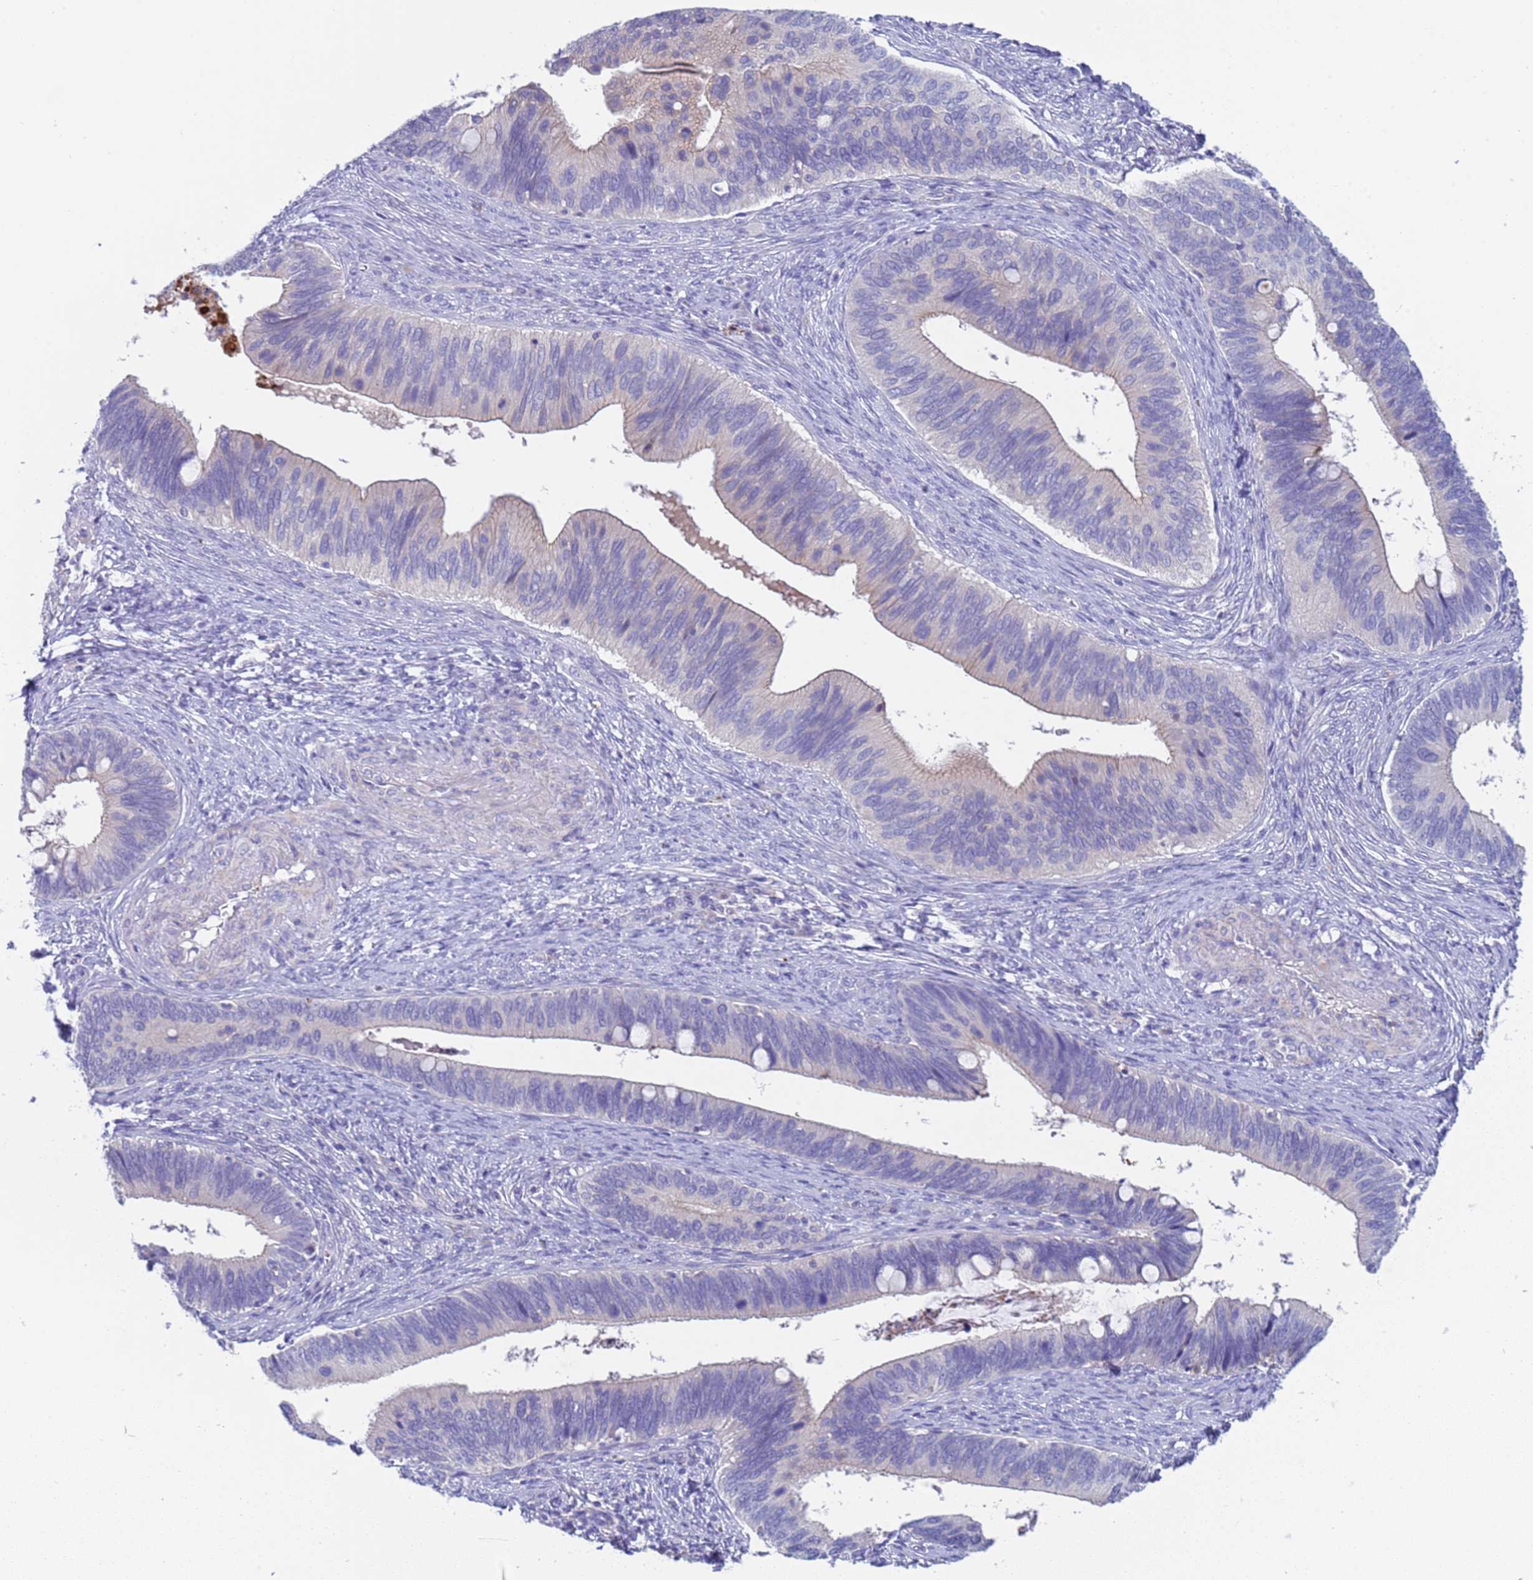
{"staining": {"intensity": "negative", "quantity": "none", "location": "none"}, "tissue": "cervical cancer", "cell_type": "Tumor cells", "image_type": "cancer", "snomed": [{"axis": "morphology", "description": "Adenocarcinoma, NOS"}, {"axis": "topography", "description": "Cervix"}], "caption": "This photomicrograph is of cervical cancer (adenocarcinoma) stained with IHC to label a protein in brown with the nuclei are counter-stained blue. There is no positivity in tumor cells.", "gene": "C4orf46", "patient": {"sex": "female", "age": 42}}